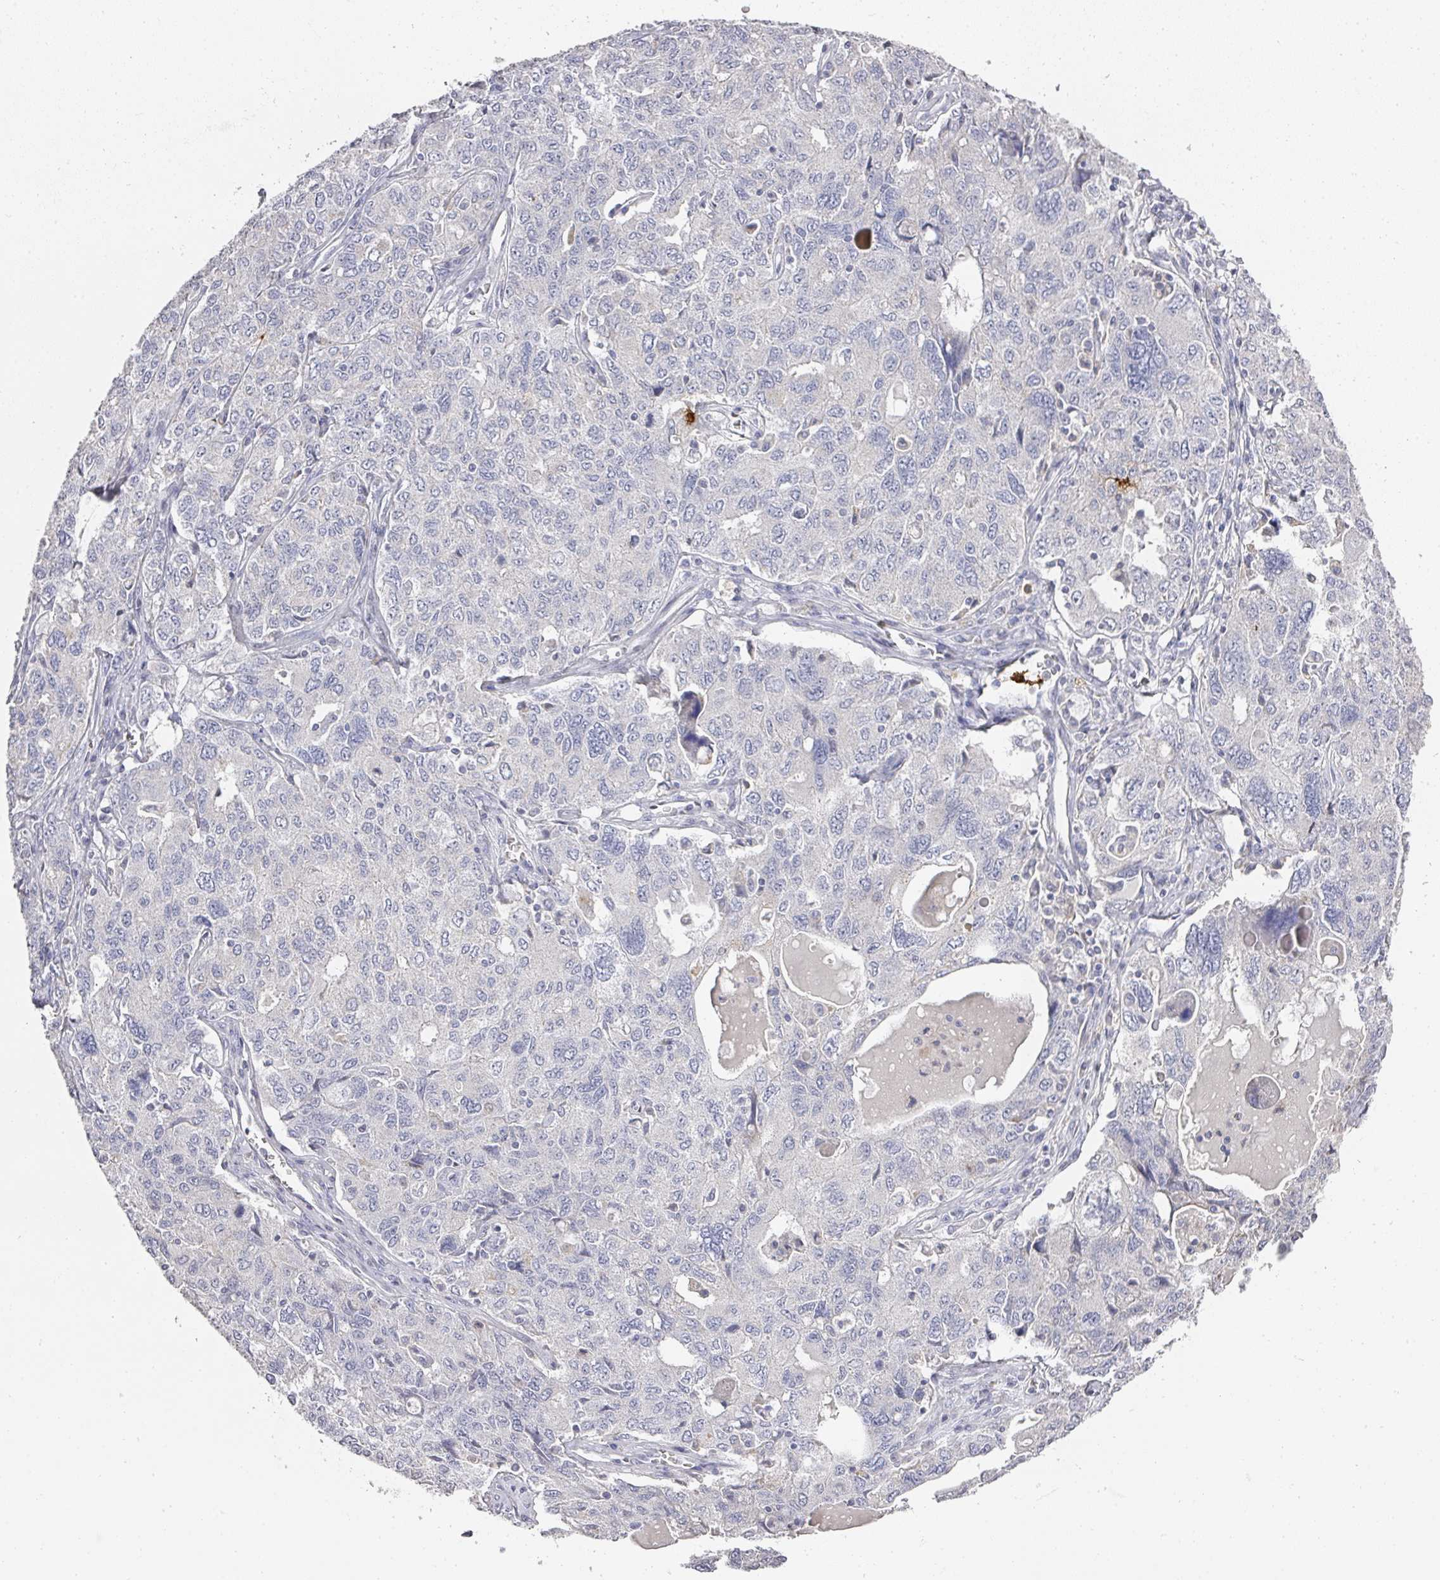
{"staining": {"intensity": "negative", "quantity": "none", "location": "none"}, "tissue": "ovarian cancer", "cell_type": "Tumor cells", "image_type": "cancer", "snomed": [{"axis": "morphology", "description": "Carcinoma, endometroid"}, {"axis": "topography", "description": "Ovary"}], "caption": "Immunohistochemistry (IHC) micrograph of ovarian cancer stained for a protein (brown), which exhibits no positivity in tumor cells.", "gene": "CAMP", "patient": {"sex": "female", "age": 62}}